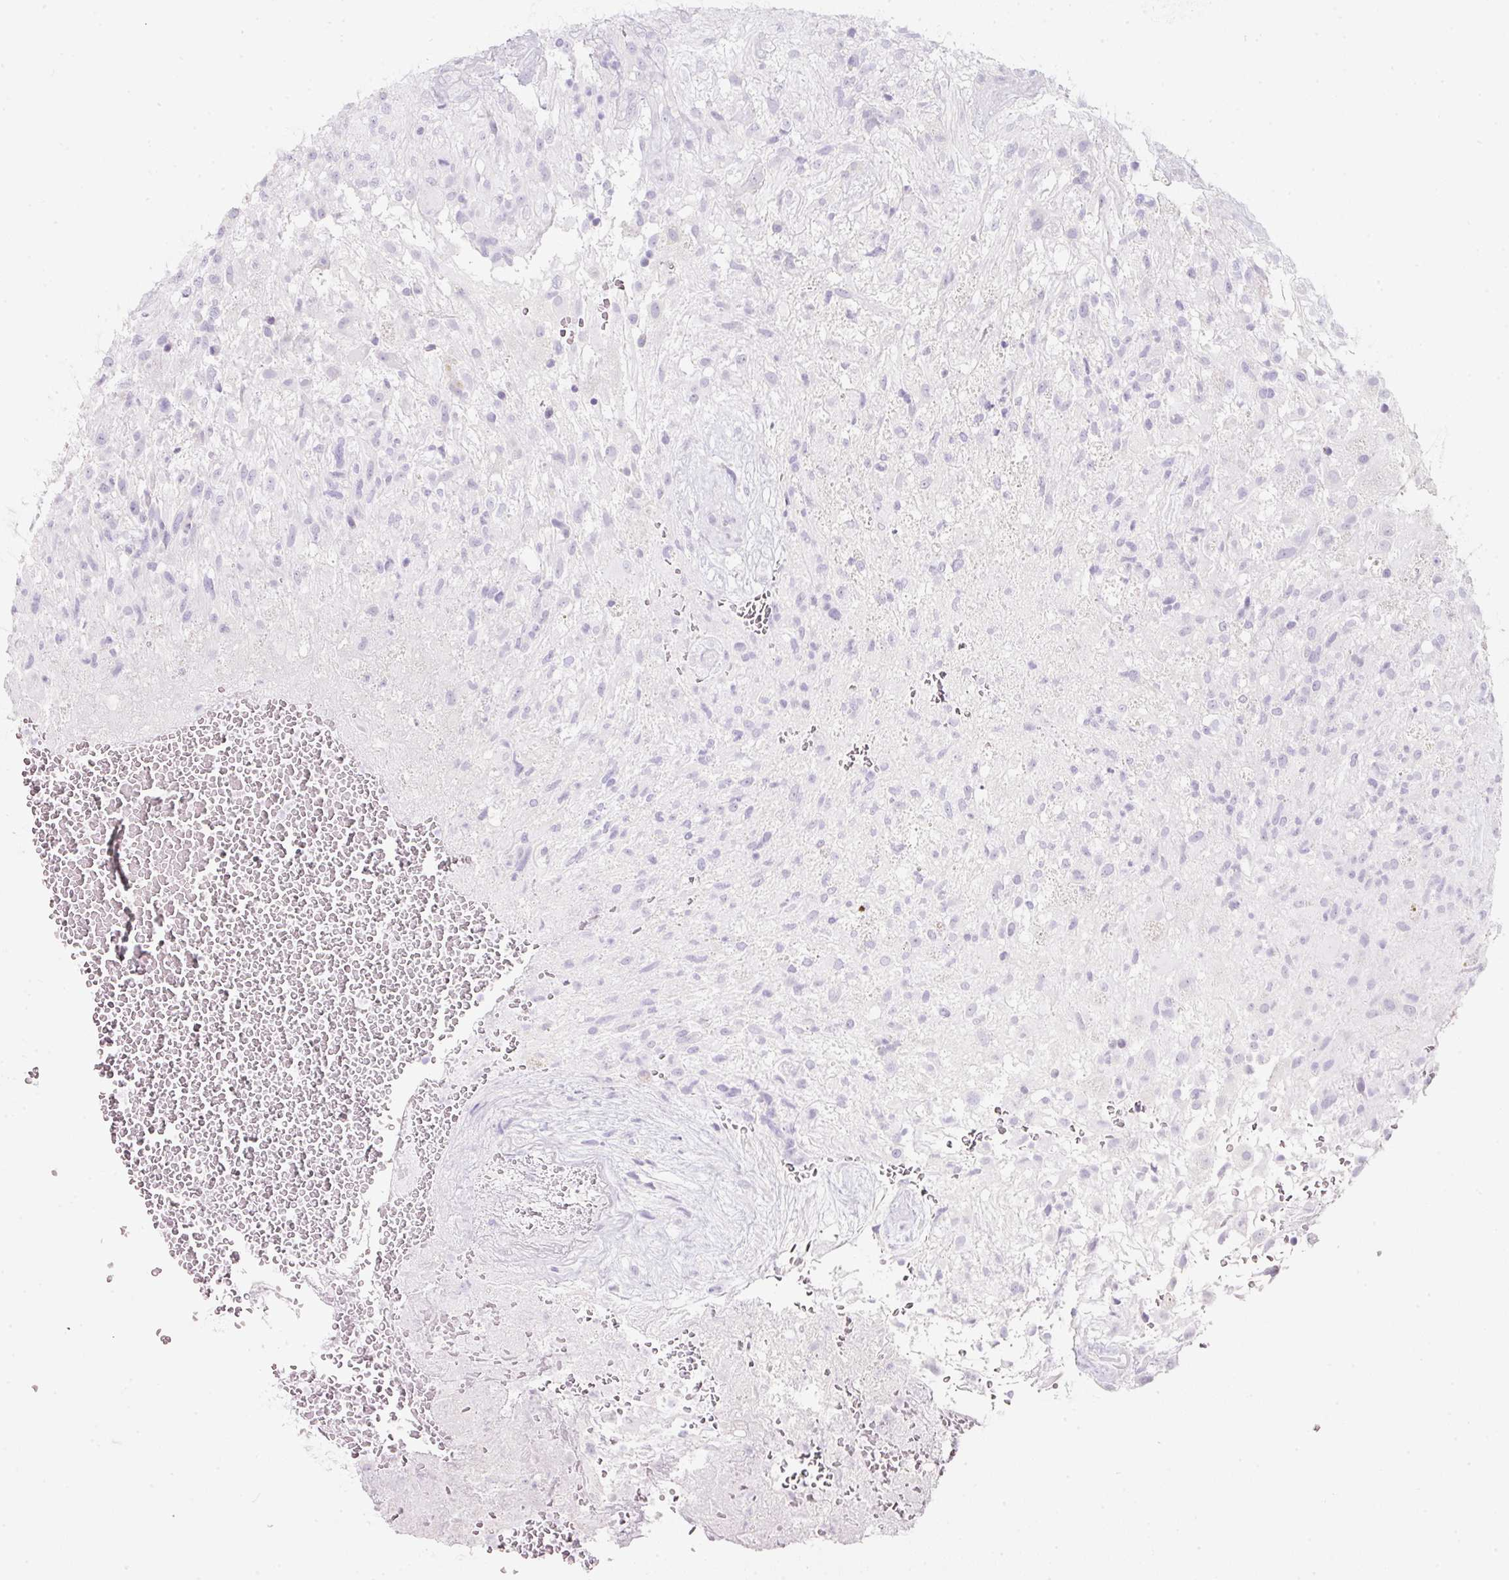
{"staining": {"intensity": "negative", "quantity": "none", "location": "none"}, "tissue": "glioma", "cell_type": "Tumor cells", "image_type": "cancer", "snomed": [{"axis": "morphology", "description": "Glioma, malignant, High grade"}, {"axis": "topography", "description": "Brain"}], "caption": "Tumor cells show no significant protein expression in malignant glioma (high-grade).", "gene": "SLC2A2", "patient": {"sex": "male", "age": 56}}